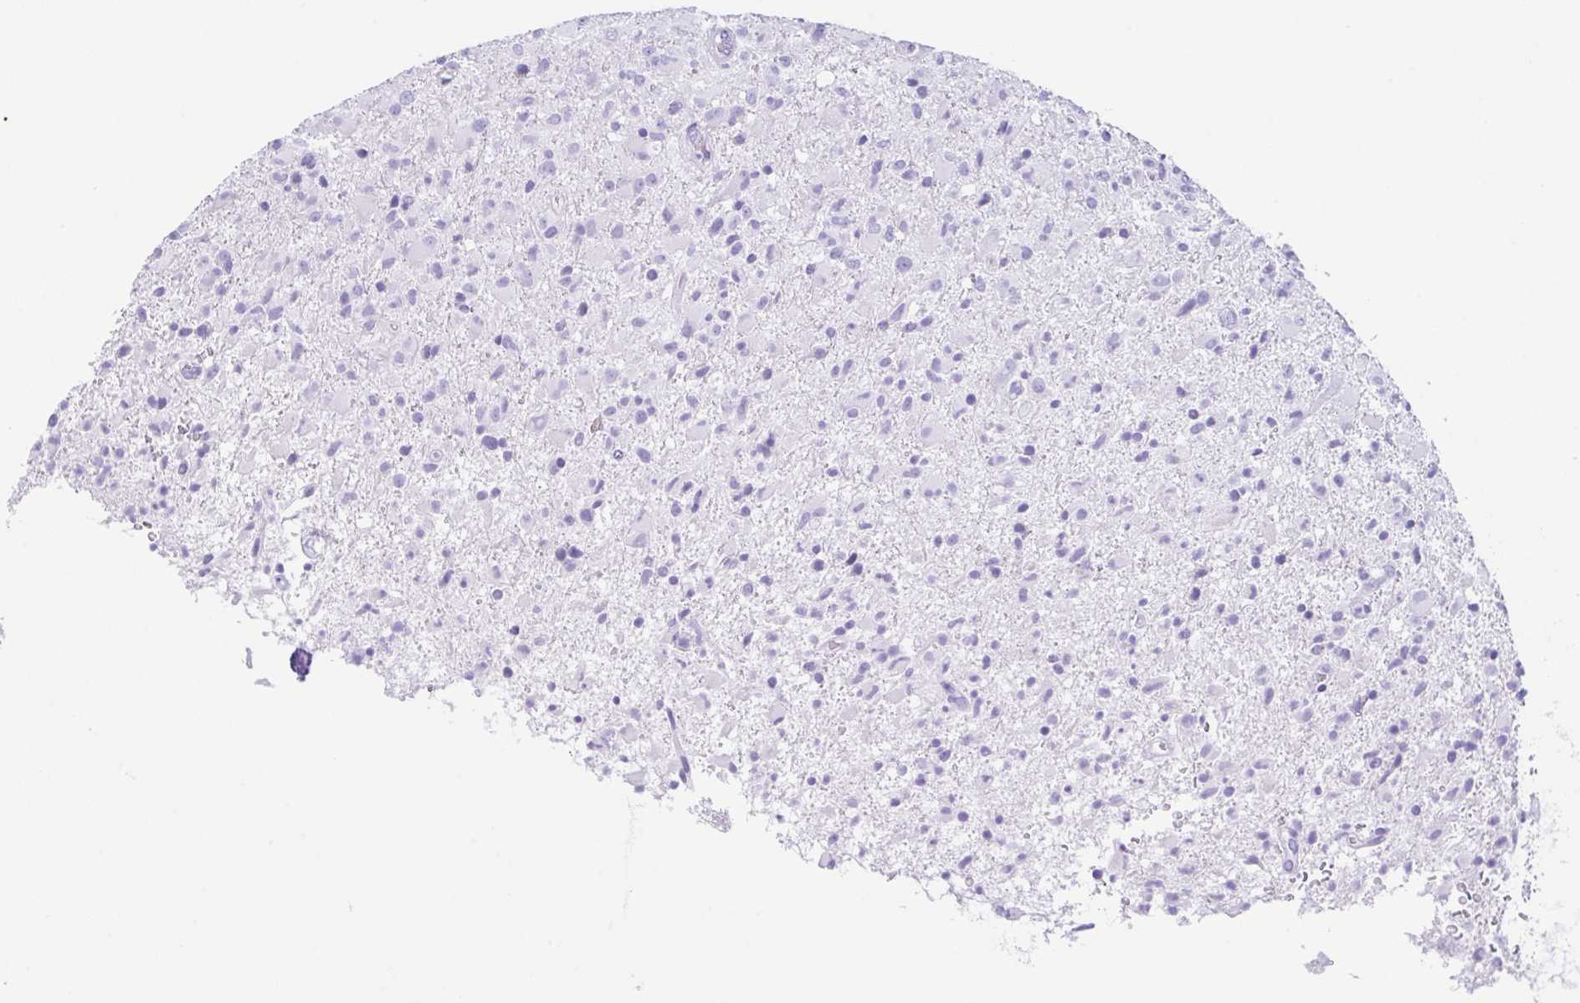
{"staining": {"intensity": "negative", "quantity": "none", "location": "none"}, "tissue": "glioma", "cell_type": "Tumor cells", "image_type": "cancer", "snomed": [{"axis": "morphology", "description": "Glioma, malignant, Low grade"}, {"axis": "topography", "description": "Brain"}], "caption": "This histopathology image is of low-grade glioma (malignant) stained with immunohistochemistry to label a protein in brown with the nuclei are counter-stained blue. There is no staining in tumor cells. The staining was performed using DAB to visualize the protein expression in brown, while the nuclei were stained in blue with hematoxylin (Magnification: 20x).", "gene": "CPA1", "patient": {"sex": "male", "age": 65}}